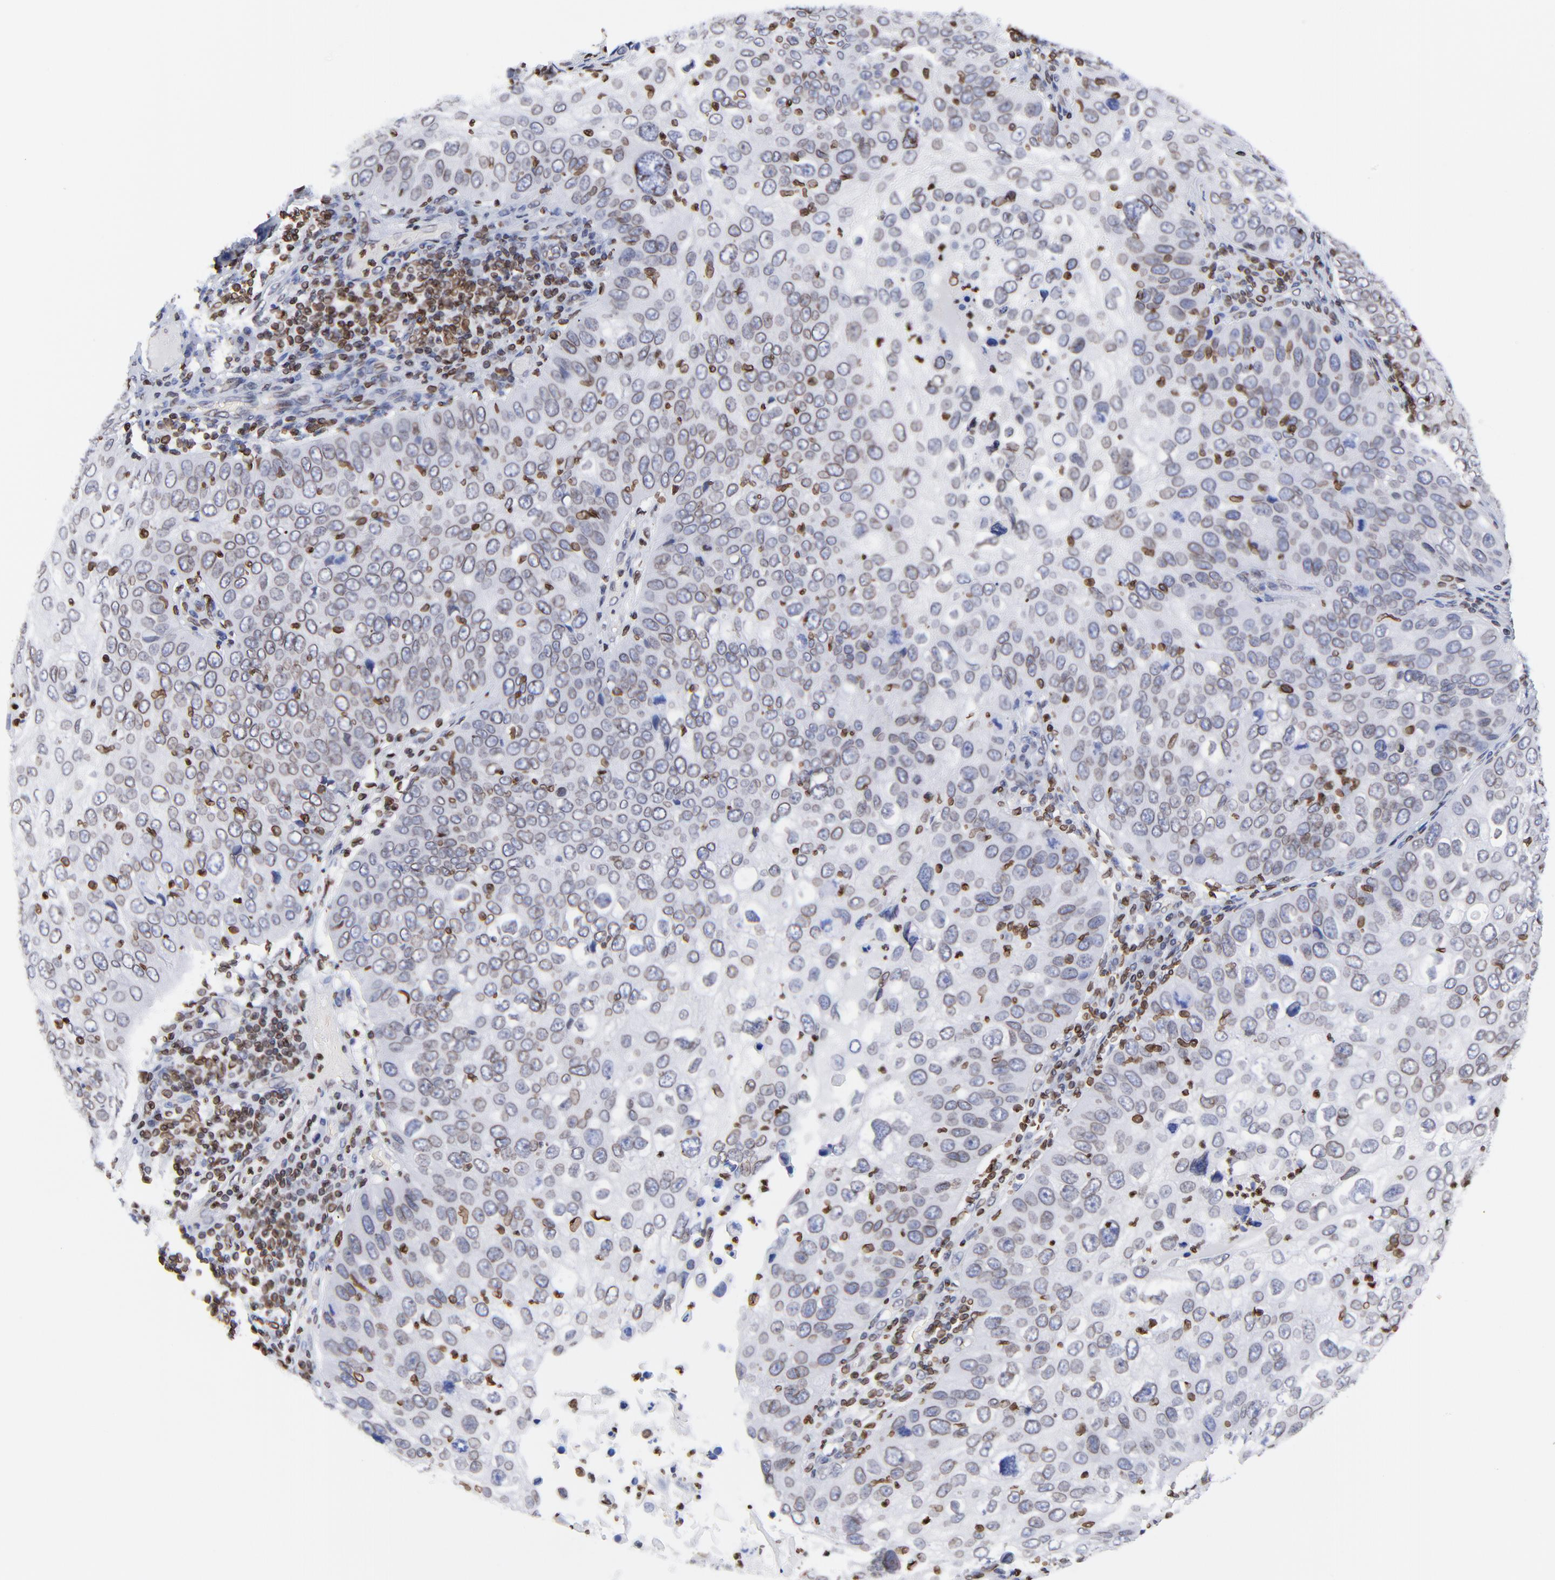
{"staining": {"intensity": "weak", "quantity": ">75%", "location": "cytoplasmic/membranous,nuclear"}, "tissue": "skin cancer", "cell_type": "Tumor cells", "image_type": "cancer", "snomed": [{"axis": "morphology", "description": "Squamous cell carcinoma, NOS"}, {"axis": "topography", "description": "Skin"}], "caption": "A brown stain shows weak cytoplasmic/membranous and nuclear positivity of a protein in skin cancer (squamous cell carcinoma) tumor cells. The protein is stained brown, and the nuclei are stained in blue (DAB (3,3'-diaminobenzidine) IHC with brightfield microscopy, high magnification).", "gene": "THAP7", "patient": {"sex": "male", "age": 87}}